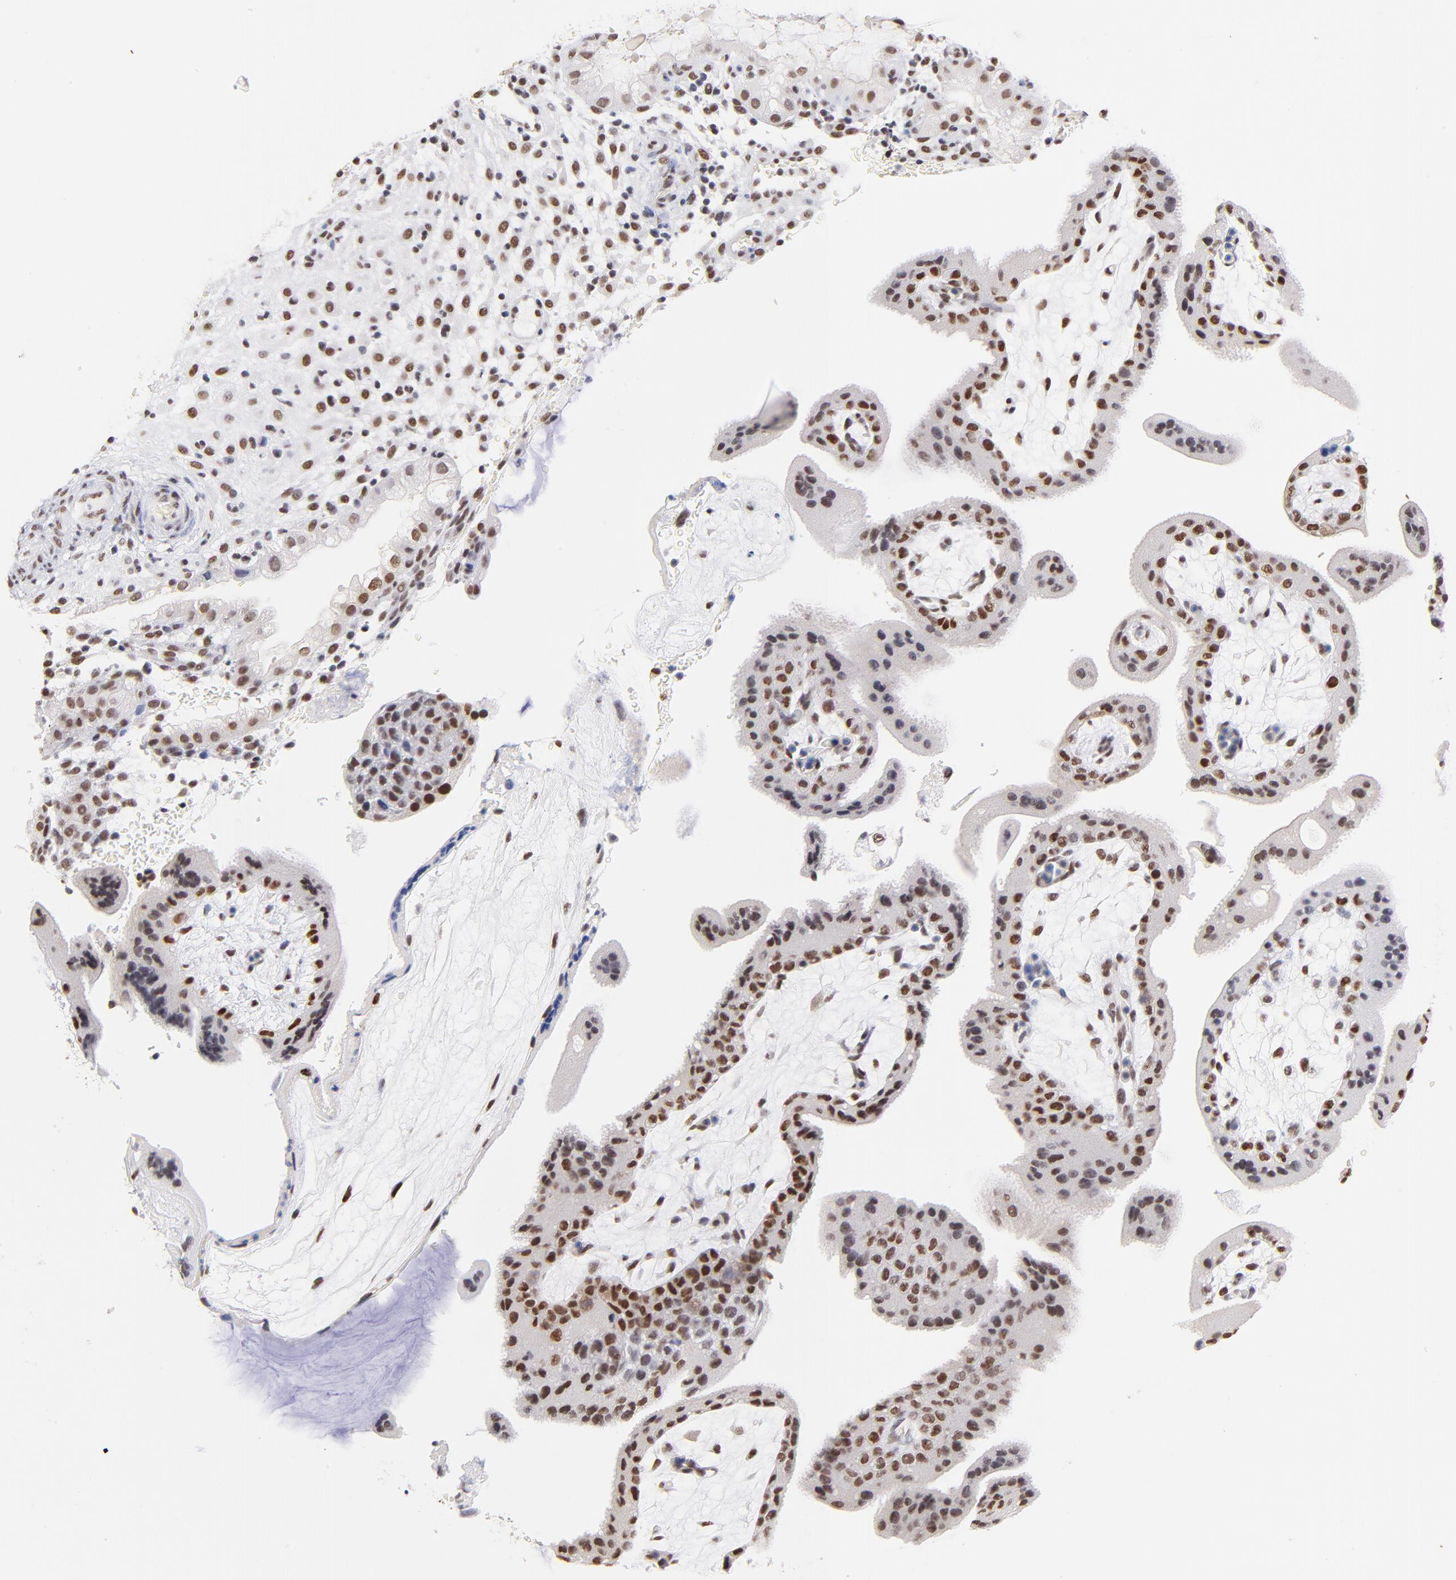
{"staining": {"intensity": "moderate", "quantity": "25%-75%", "location": "nuclear"}, "tissue": "placenta", "cell_type": "Decidual cells", "image_type": "normal", "snomed": [{"axis": "morphology", "description": "Normal tissue, NOS"}, {"axis": "topography", "description": "Placenta"}], "caption": "This histopathology image displays IHC staining of benign placenta, with medium moderate nuclear positivity in about 25%-75% of decidual cells.", "gene": "ZNF74", "patient": {"sex": "female", "age": 35}}